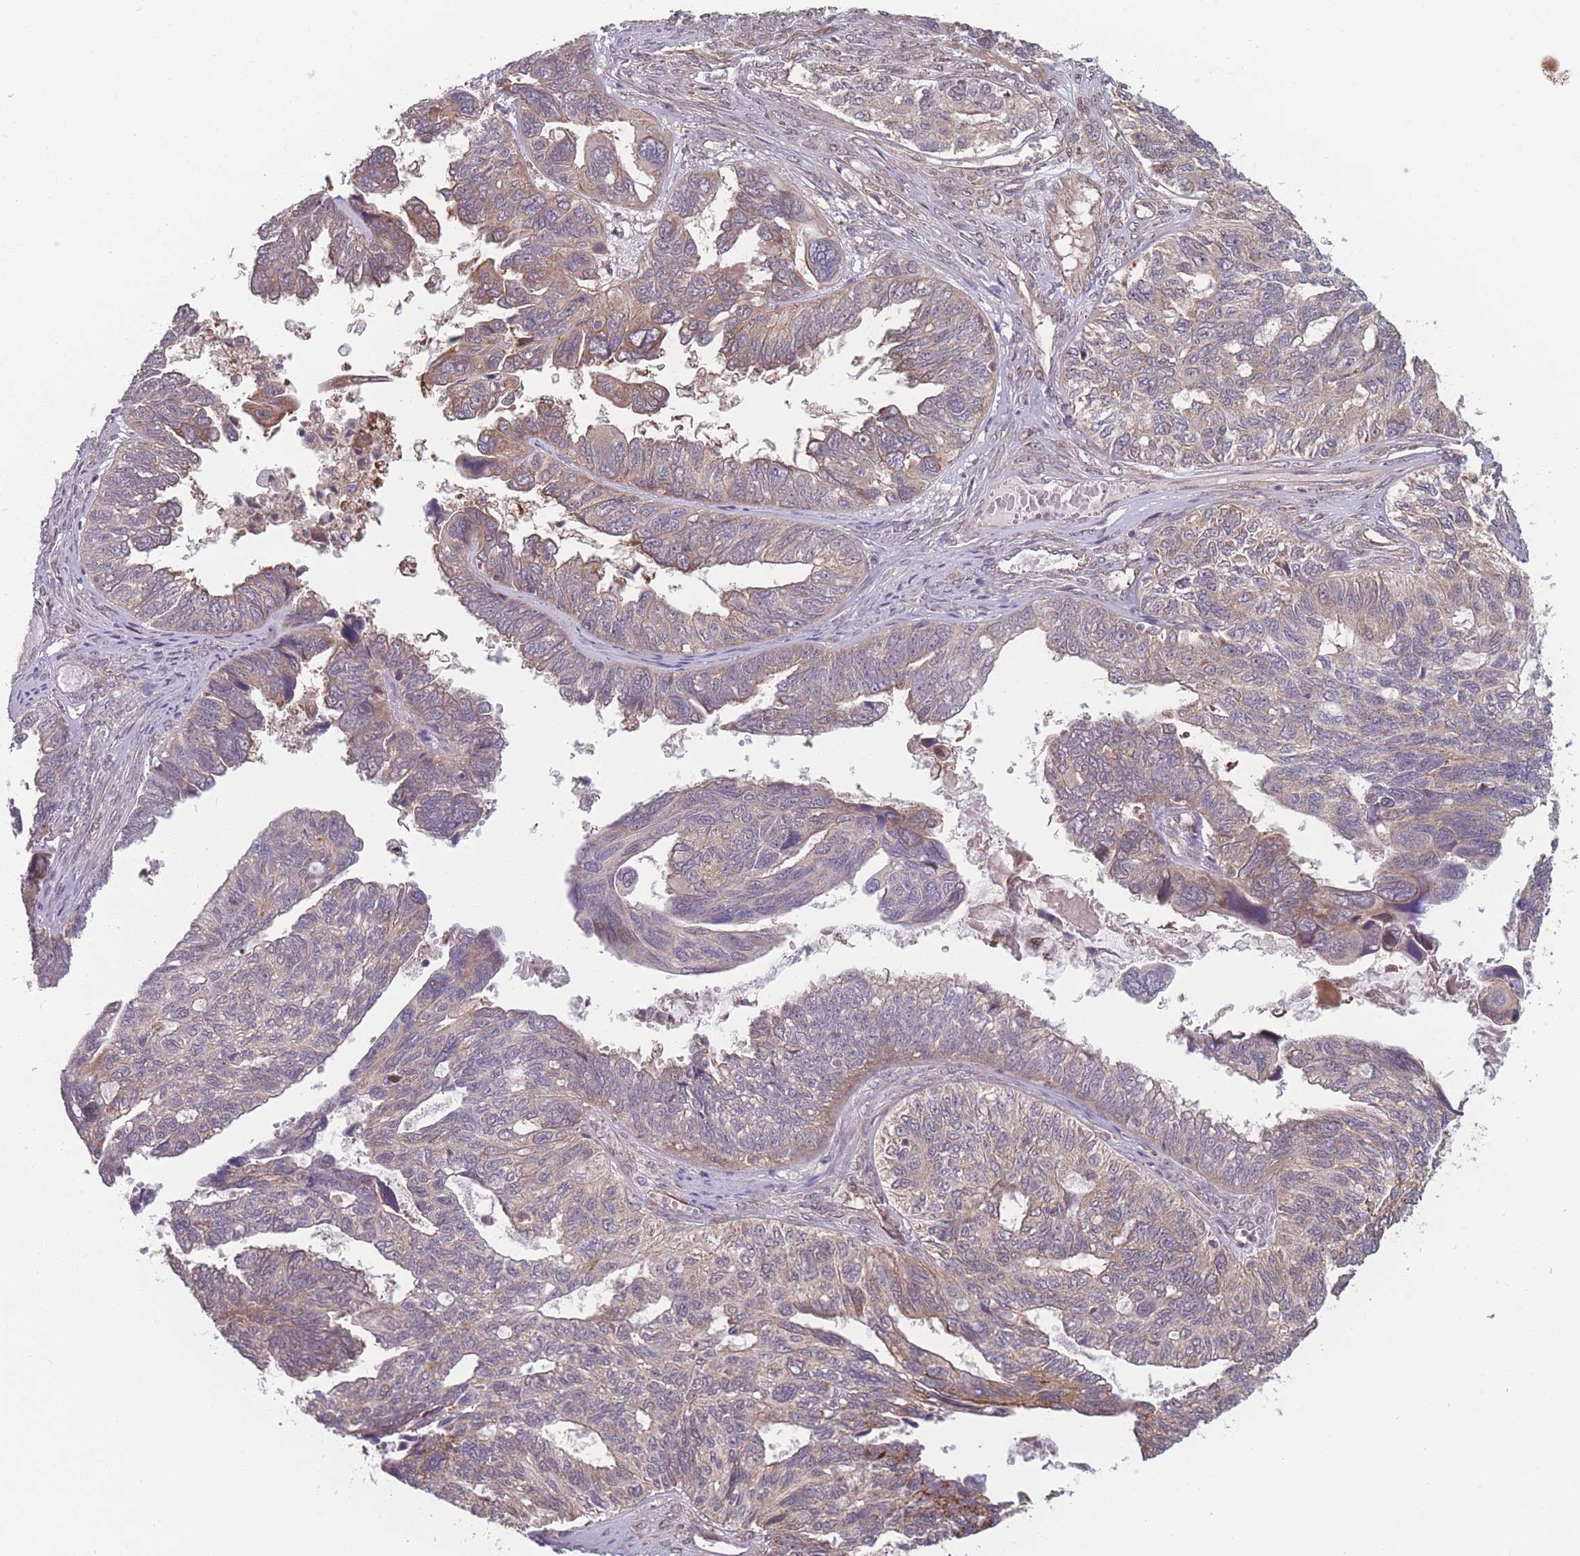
{"staining": {"intensity": "weak", "quantity": "25%-75%", "location": "cytoplasmic/membranous"}, "tissue": "ovarian cancer", "cell_type": "Tumor cells", "image_type": "cancer", "snomed": [{"axis": "morphology", "description": "Cystadenocarcinoma, serous, NOS"}, {"axis": "topography", "description": "Ovary"}], "caption": "Tumor cells display low levels of weak cytoplasmic/membranous staining in about 25%-75% of cells in human ovarian cancer (serous cystadenocarcinoma).", "gene": "RPS18", "patient": {"sex": "female", "age": 79}}